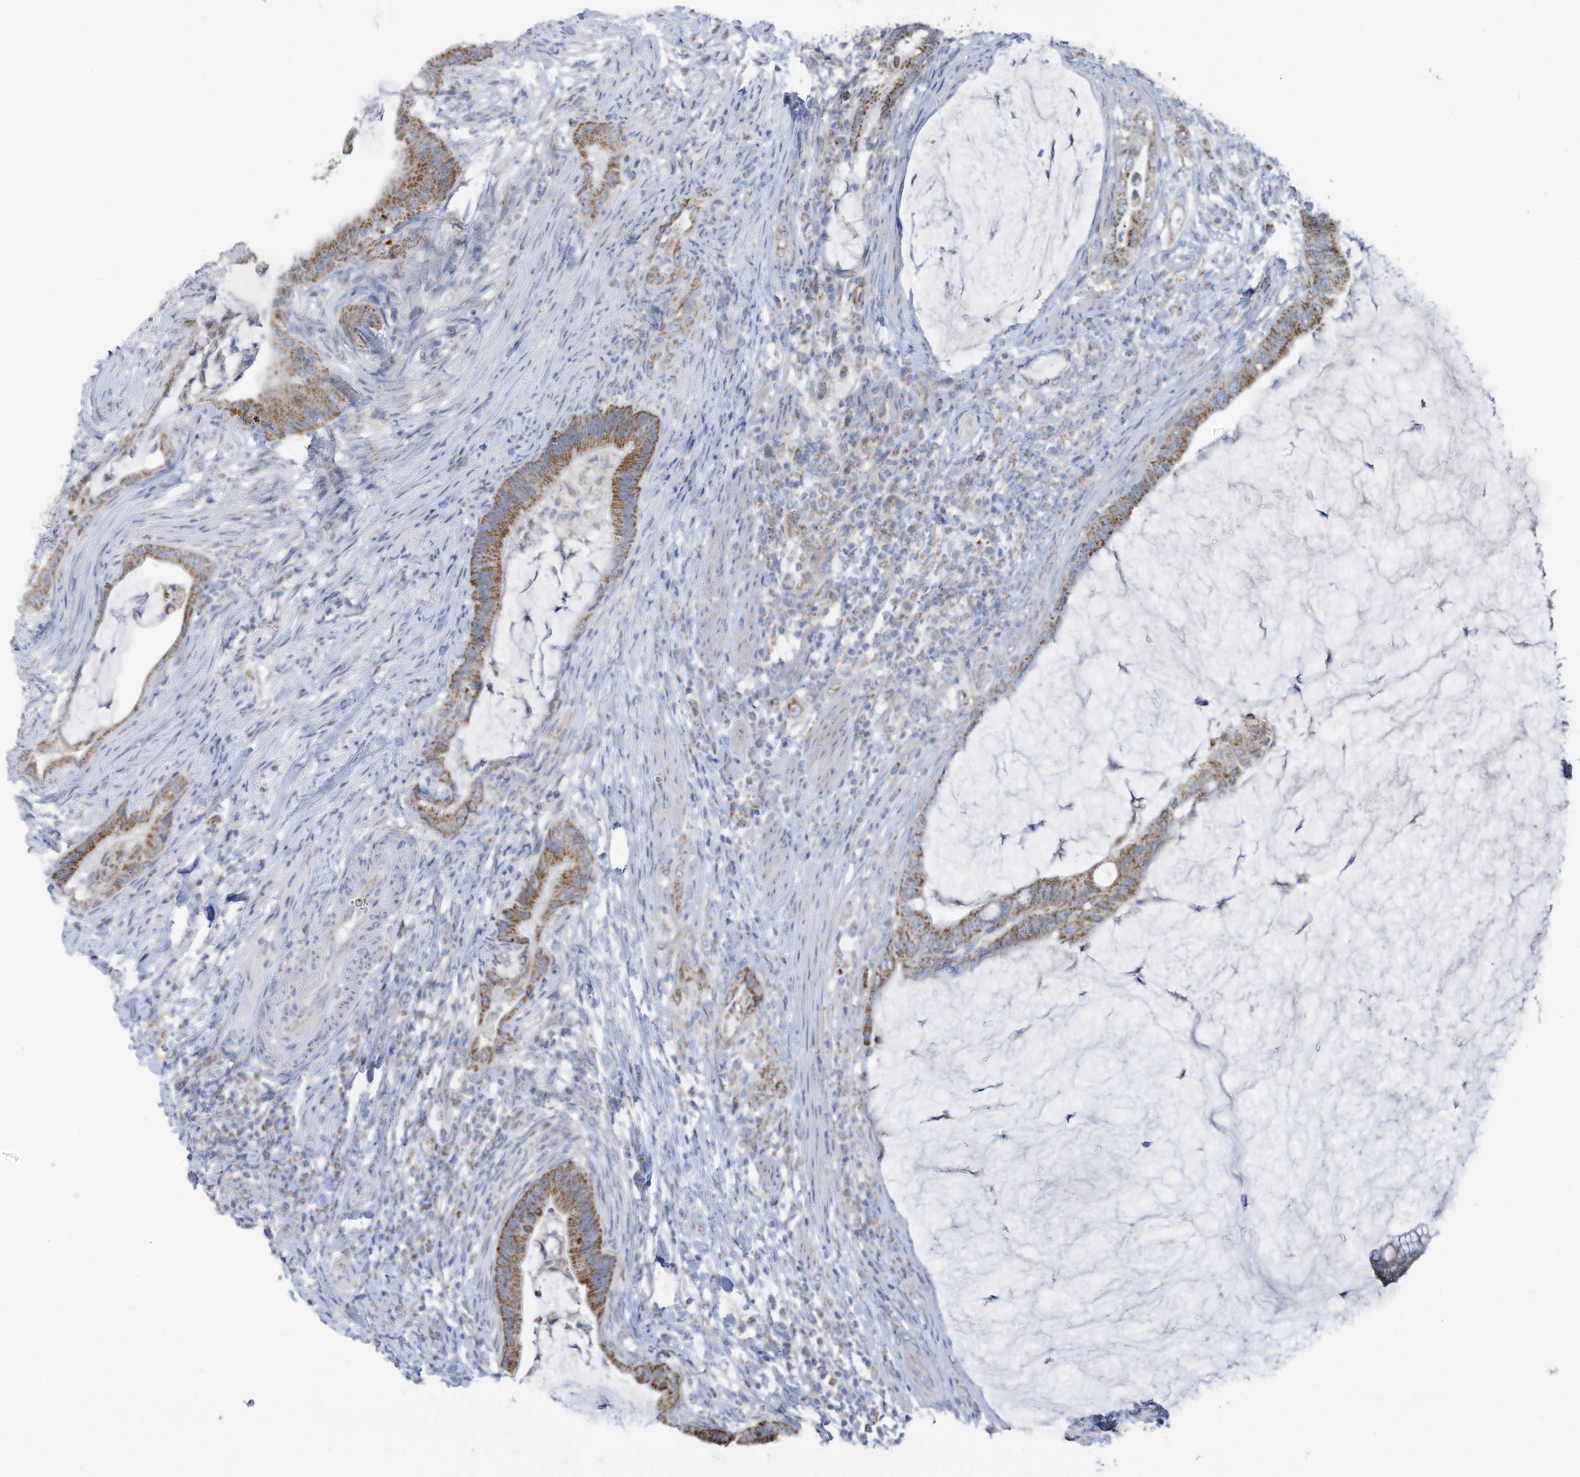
{"staining": {"intensity": "moderate", "quantity": ">75%", "location": "cytoplasmic/membranous"}, "tissue": "colorectal cancer", "cell_type": "Tumor cells", "image_type": "cancer", "snomed": [{"axis": "morphology", "description": "Adenocarcinoma, NOS"}, {"axis": "topography", "description": "Colon"}], "caption": "Immunohistochemical staining of human colorectal adenocarcinoma displays medium levels of moderate cytoplasmic/membranous expression in approximately >75% of tumor cells.", "gene": "NLN", "patient": {"sex": "female", "age": 66}}